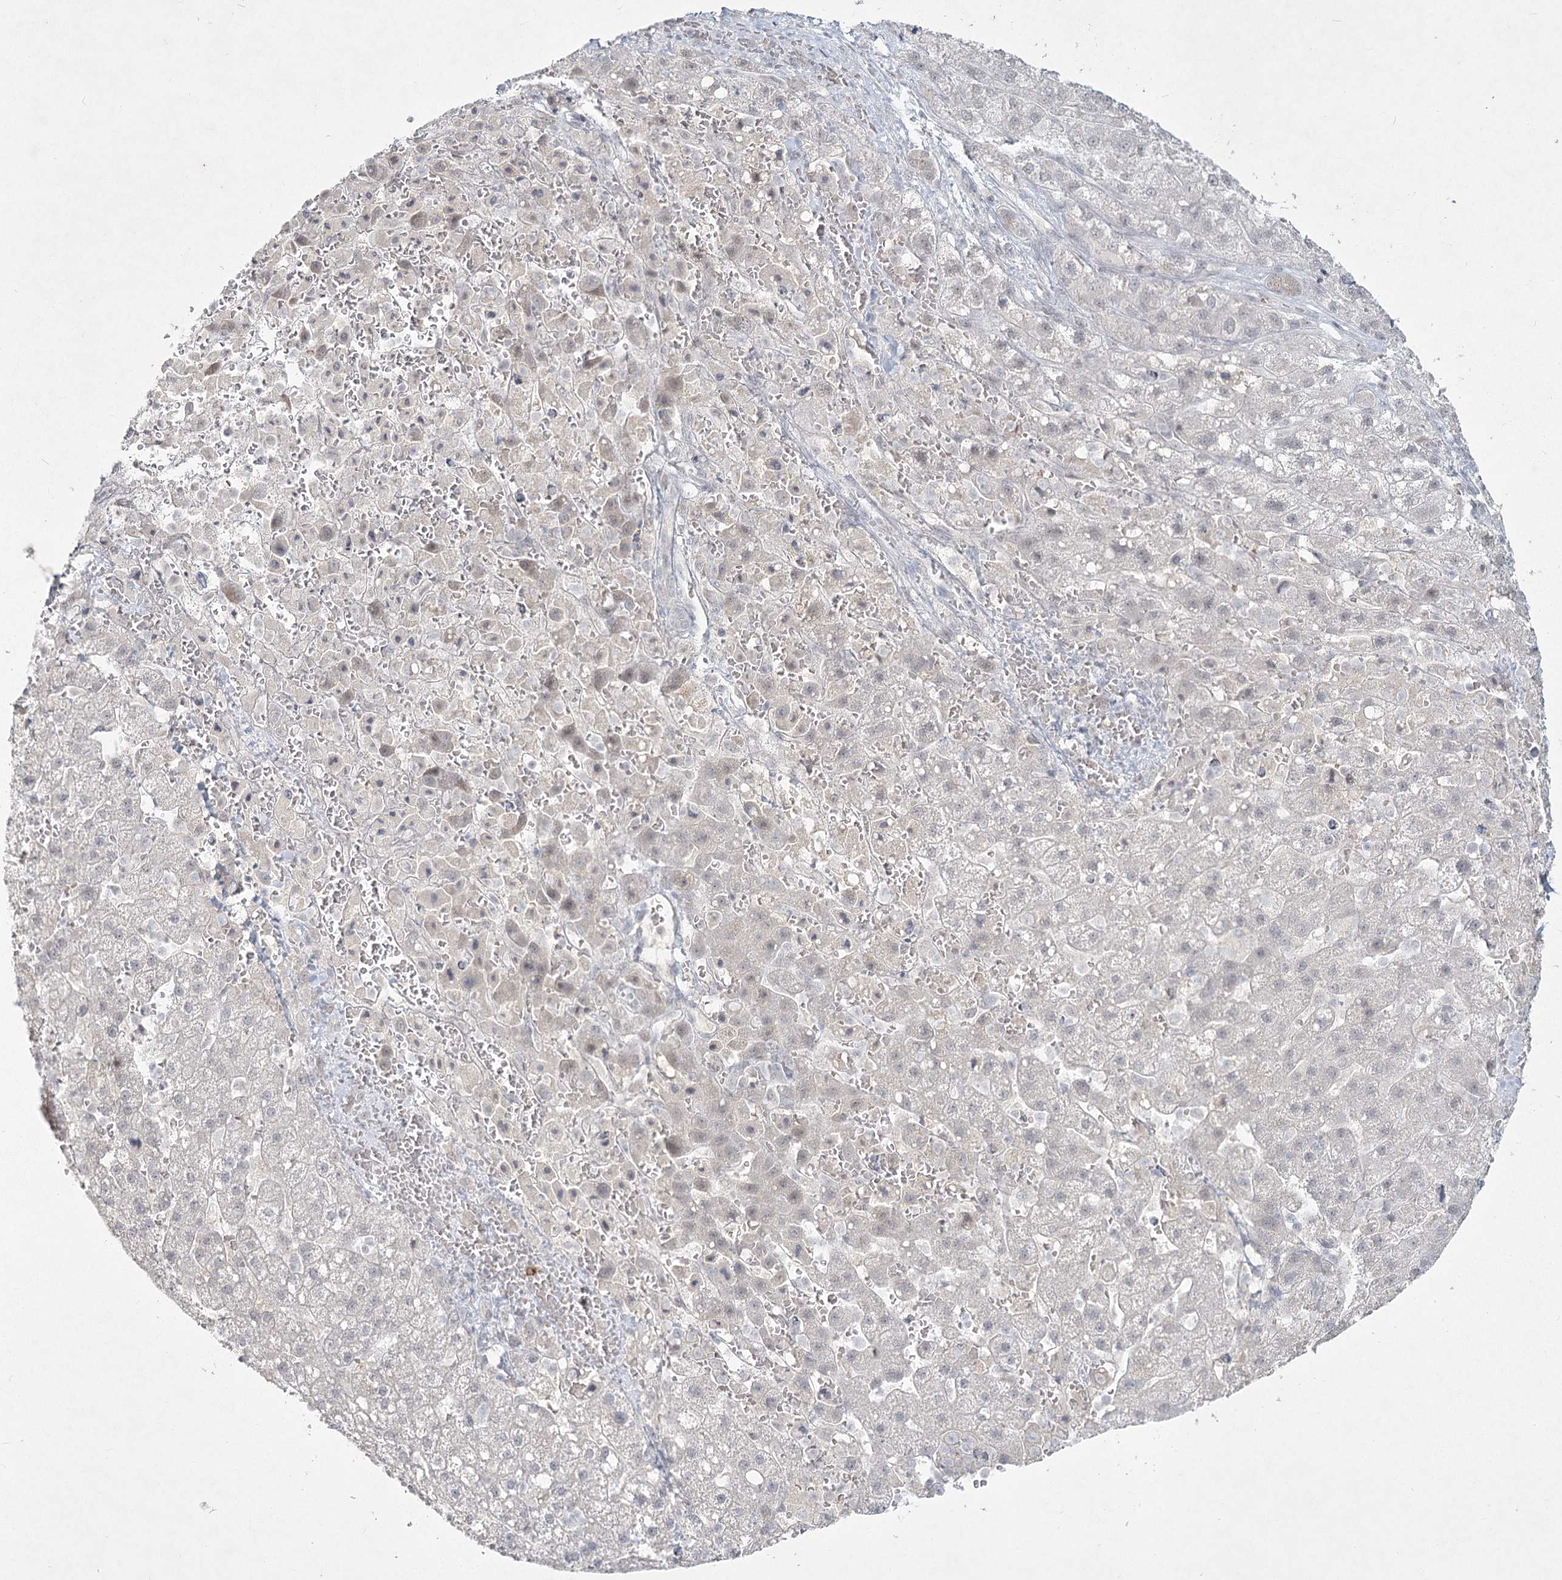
{"staining": {"intensity": "weak", "quantity": "<25%", "location": "nuclear"}, "tissue": "liver cancer", "cell_type": "Tumor cells", "image_type": "cancer", "snomed": [{"axis": "morphology", "description": "Carcinoma, Hepatocellular, NOS"}, {"axis": "topography", "description": "Liver"}], "caption": "Protein analysis of liver cancer exhibits no significant staining in tumor cells. (Immunohistochemistry (ihc), brightfield microscopy, high magnification).", "gene": "LY6G5C", "patient": {"sex": "male", "age": 57}}